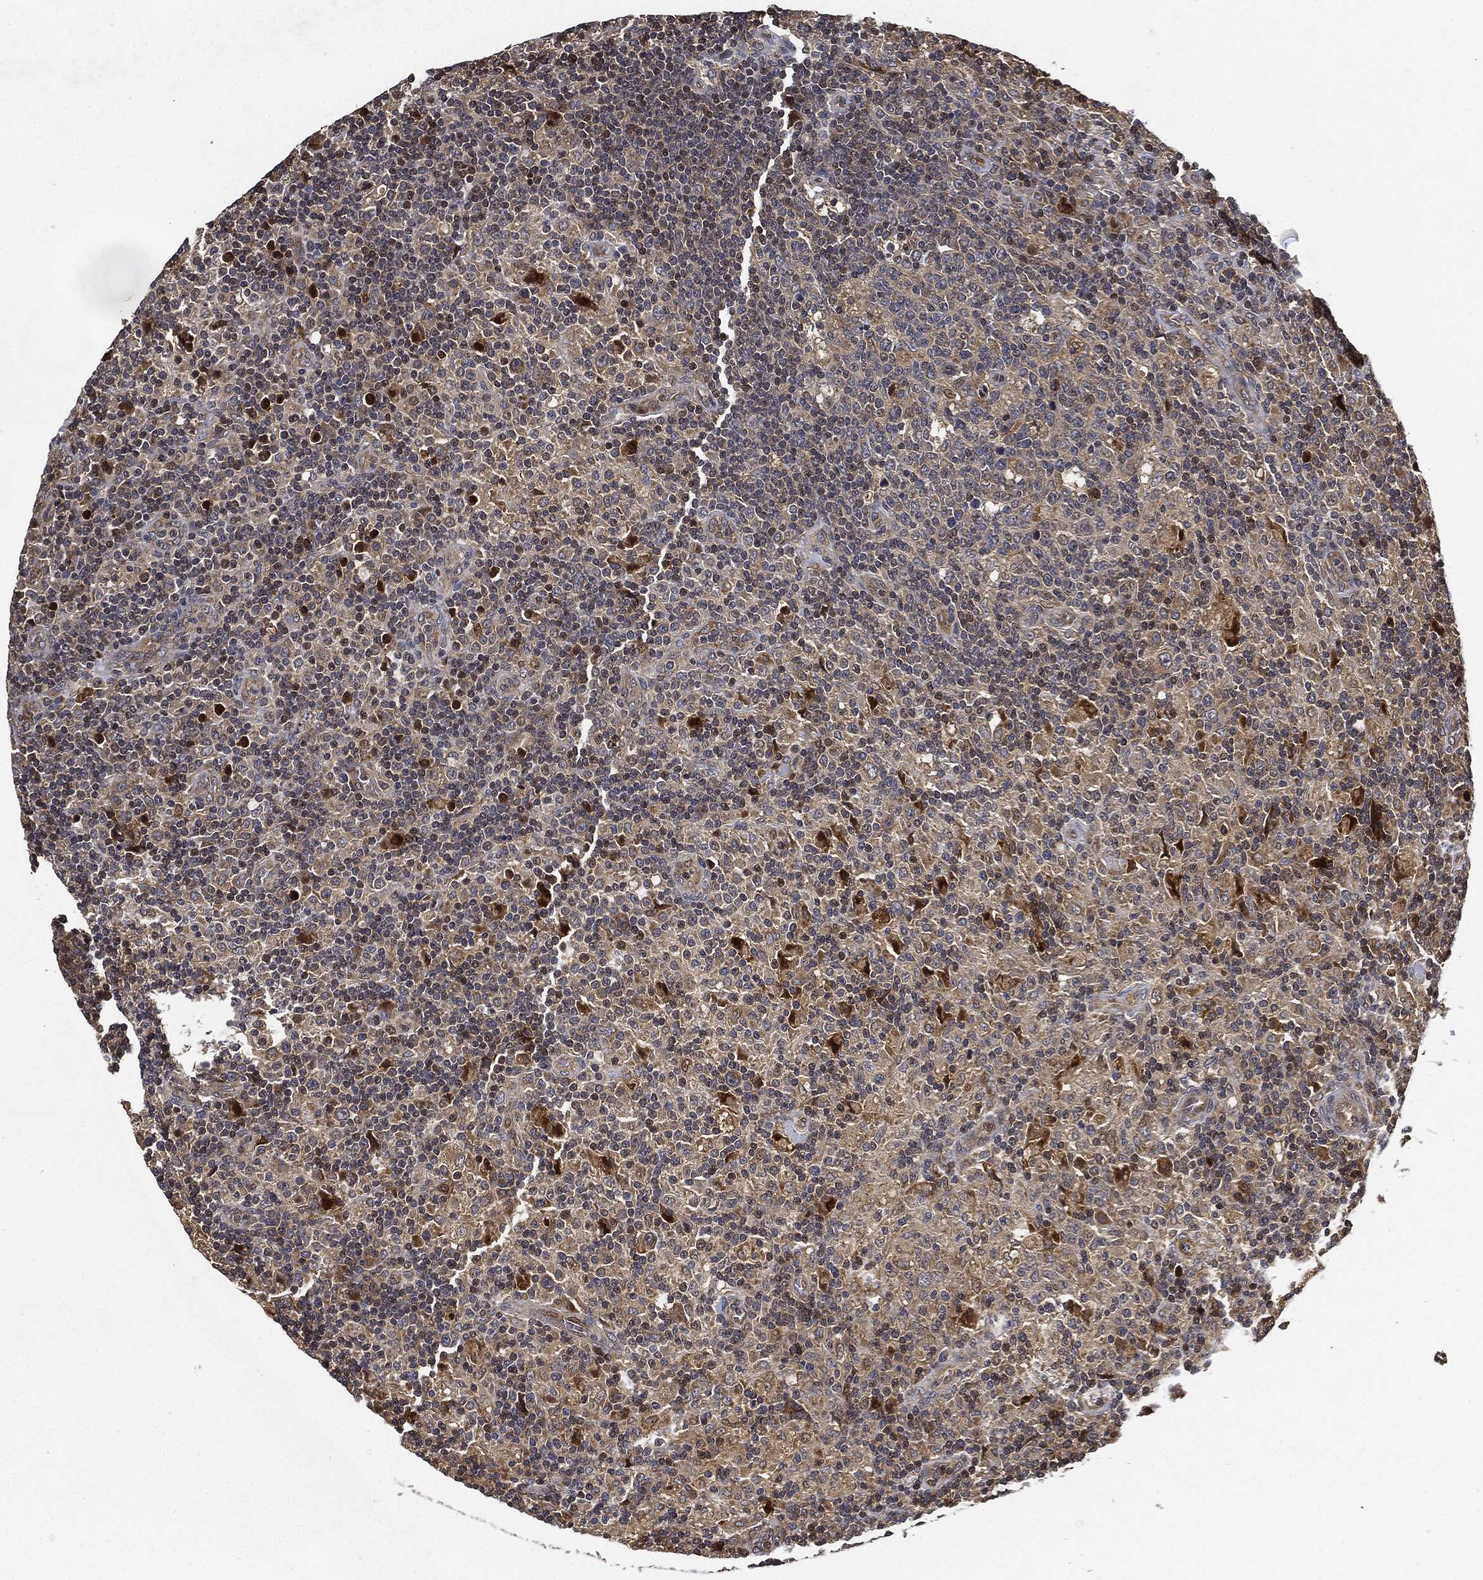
{"staining": {"intensity": "weak", "quantity": ">75%", "location": "cytoplasmic/membranous"}, "tissue": "lymphoma", "cell_type": "Tumor cells", "image_type": "cancer", "snomed": [{"axis": "morphology", "description": "Hodgkin's disease, NOS"}, {"axis": "topography", "description": "Lymph node"}], "caption": "Hodgkin's disease was stained to show a protein in brown. There is low levels of weak cytoplasmic/membranous expression in approximately >75% of tumor cells.", "gene": "MLST8", "patient": {"sex": "male", "age": 70}}